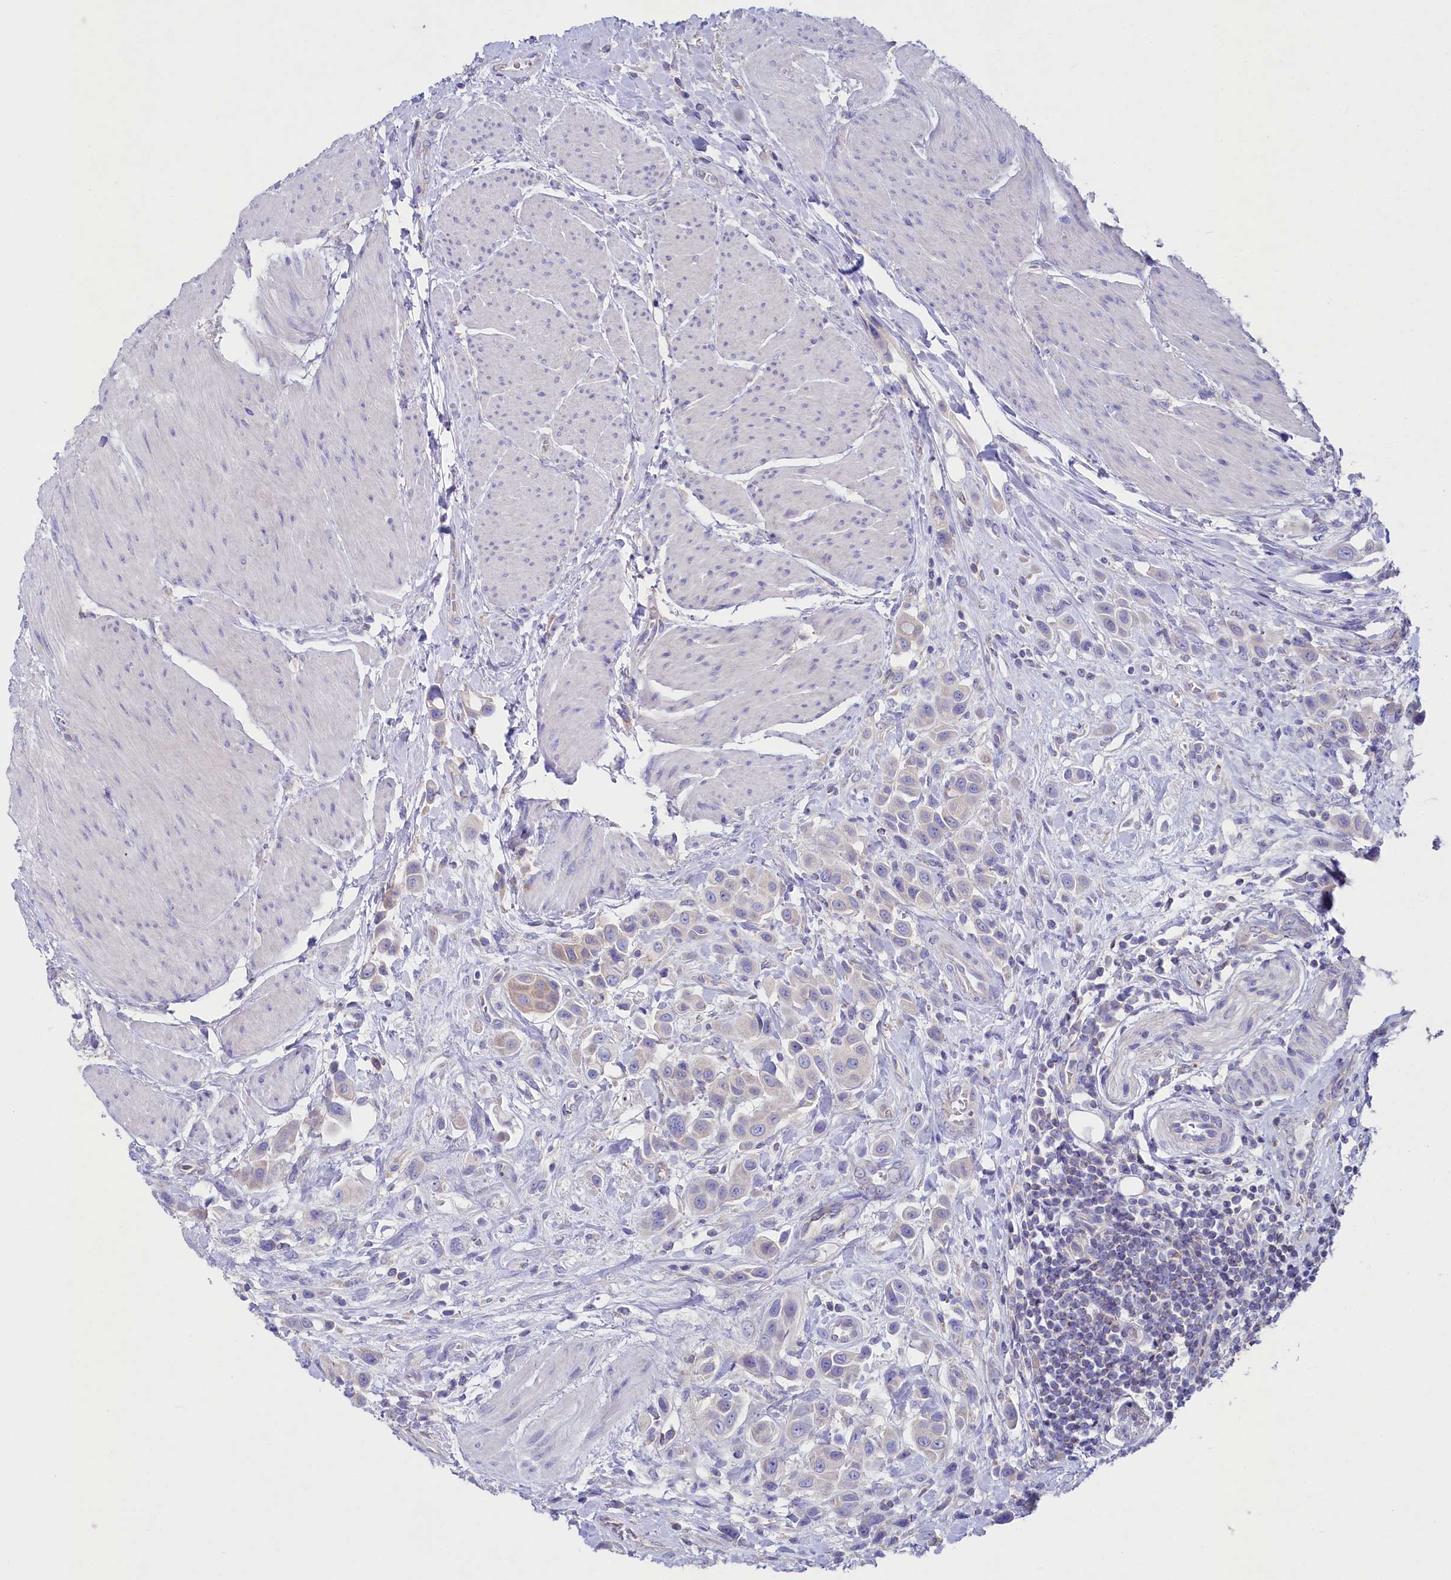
{"staining": {"intensity": "weak", "quantity": "<25%", "location": "cytoplasmic/membranous"}, "tissue": "urothelial cancer", "cell_type": "Tumor cells", "image_type": "cancer", "snomed": [{"axis": "morphology", "description": "Urothelial carcinoma, High grade"}, {"axis": "topography", "description": "Urinary bladder"}], "caption": "IHC image of neoplastic tissue: human urothelial carcinoma (high-grade) stained with DAB displays no significant protein staining in tumor cells. Nuclei are stained in blue.", "gene": "VPS26B", "patient": {"sex": "male", "age": 50}}